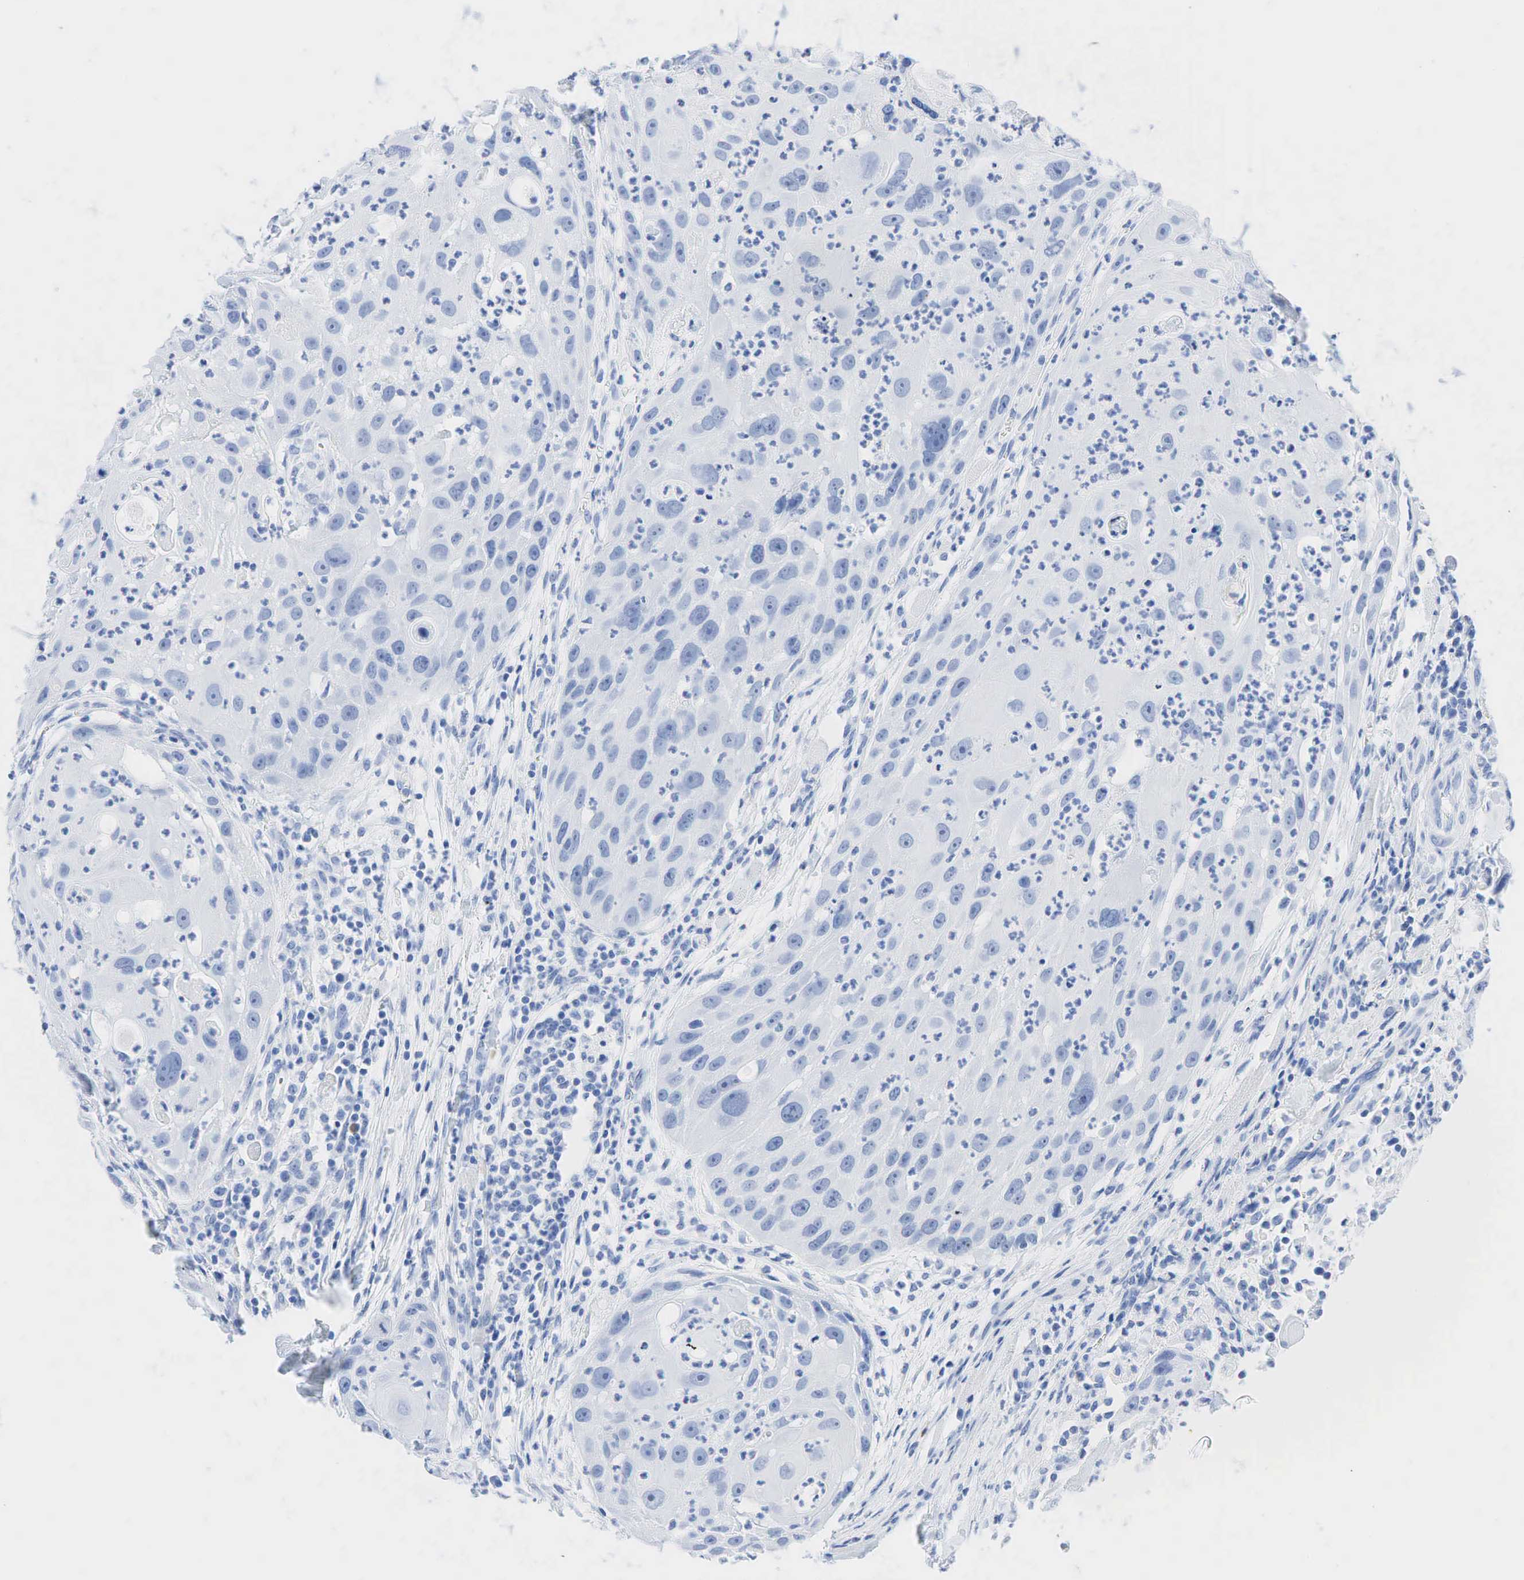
{"staining": {"intensity": "negative", "quantity": "none", "location": "none"}, "tissue": "head and neck cancer", "cell_type": "Tumor cells", "image_type": "cancer", "snomed": [{"axis": "morphology", "description": "Squamous cell carcinoma, NOS"}, {"axis": "topography", "description": "Head-Neck"}], "caption": "Tumor cells show no significant staining in squamous cell carcinoma (head and neck).", "gene": "INHA", "patient": {"sex": "male", "age": 64}}